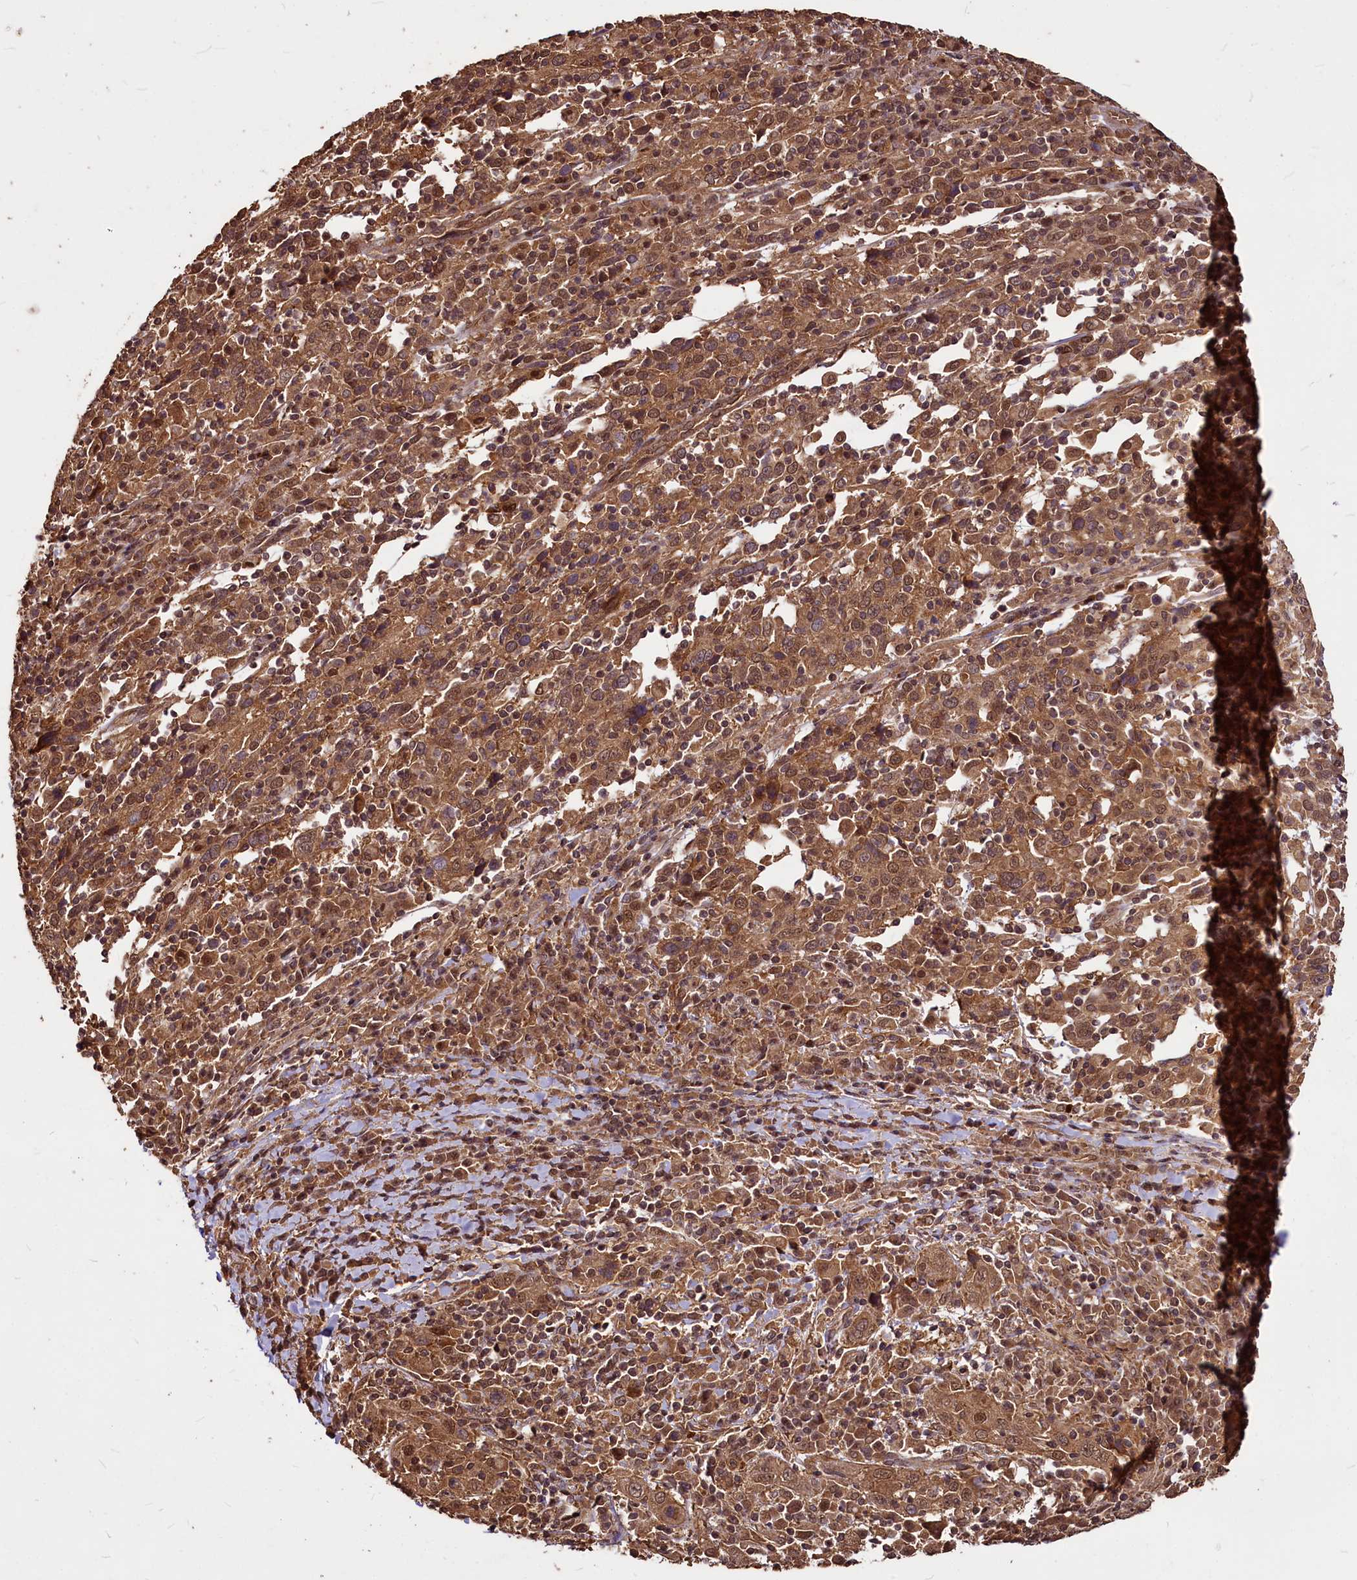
{"staining": {"intensity": "moderate", "quantity": ">75%", "location": "cytoplasmic/membranous,nuclear"}, "tissue": "cervical cancer", "cell_type": "Tumor cells", "image_type": "cancer", "snomed": [{"axis": "morphology", "description": "Squamous cell carcinoma, NOS"}, {"axis": "topography", "description": "Cervix"}], "caption": "Protein analysis of squamous cell carcinoma (cervical) tissue displays moderate cytoplasmic/membranous and nuclear expression in approximately >75% of tumor cells.", "gene": "VPS51", "patient": {"sex": "female", "age": 46}}